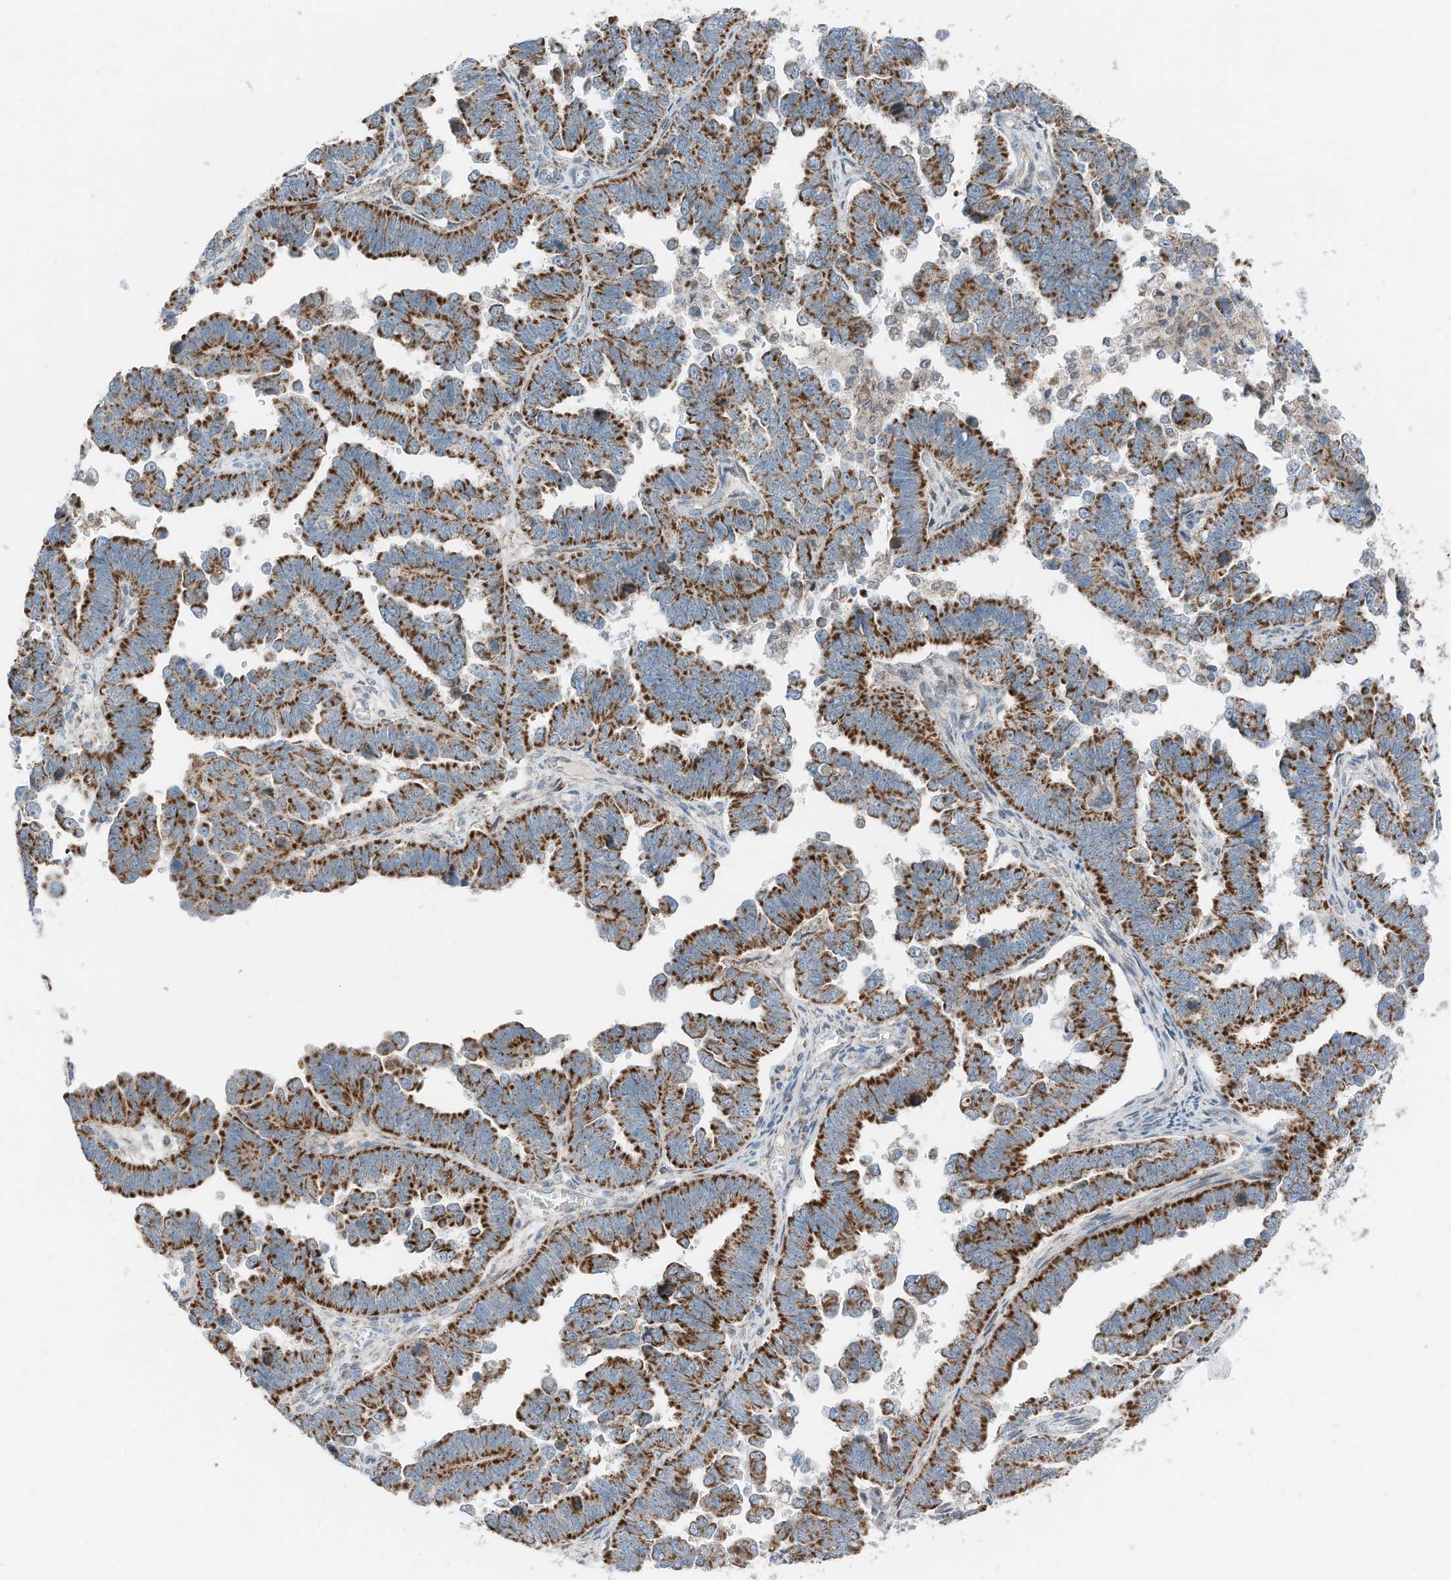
{"staining": {"intensity": "strong", "quantity": ">75%", "location": "cytoplasmic/membranous"}, "tissue": "endometrial cancer", "cell_type": "Tumor cells", "image_type": "cancer", "snomed": [{"axis": "morphology", "description": "Adenocarcinoma, NOS"}, {"axis": "topography", "description": "Endometrium"}], "caption": "Immunohistochemical staining of endometrial cancer (adenocarcinoma) shows high levels of strong cytoplasmic/membranous protein staining in approximately >75% of tumor cells.", "gene": "RMND1", "patient": {"sex": "female", "age": 75}}